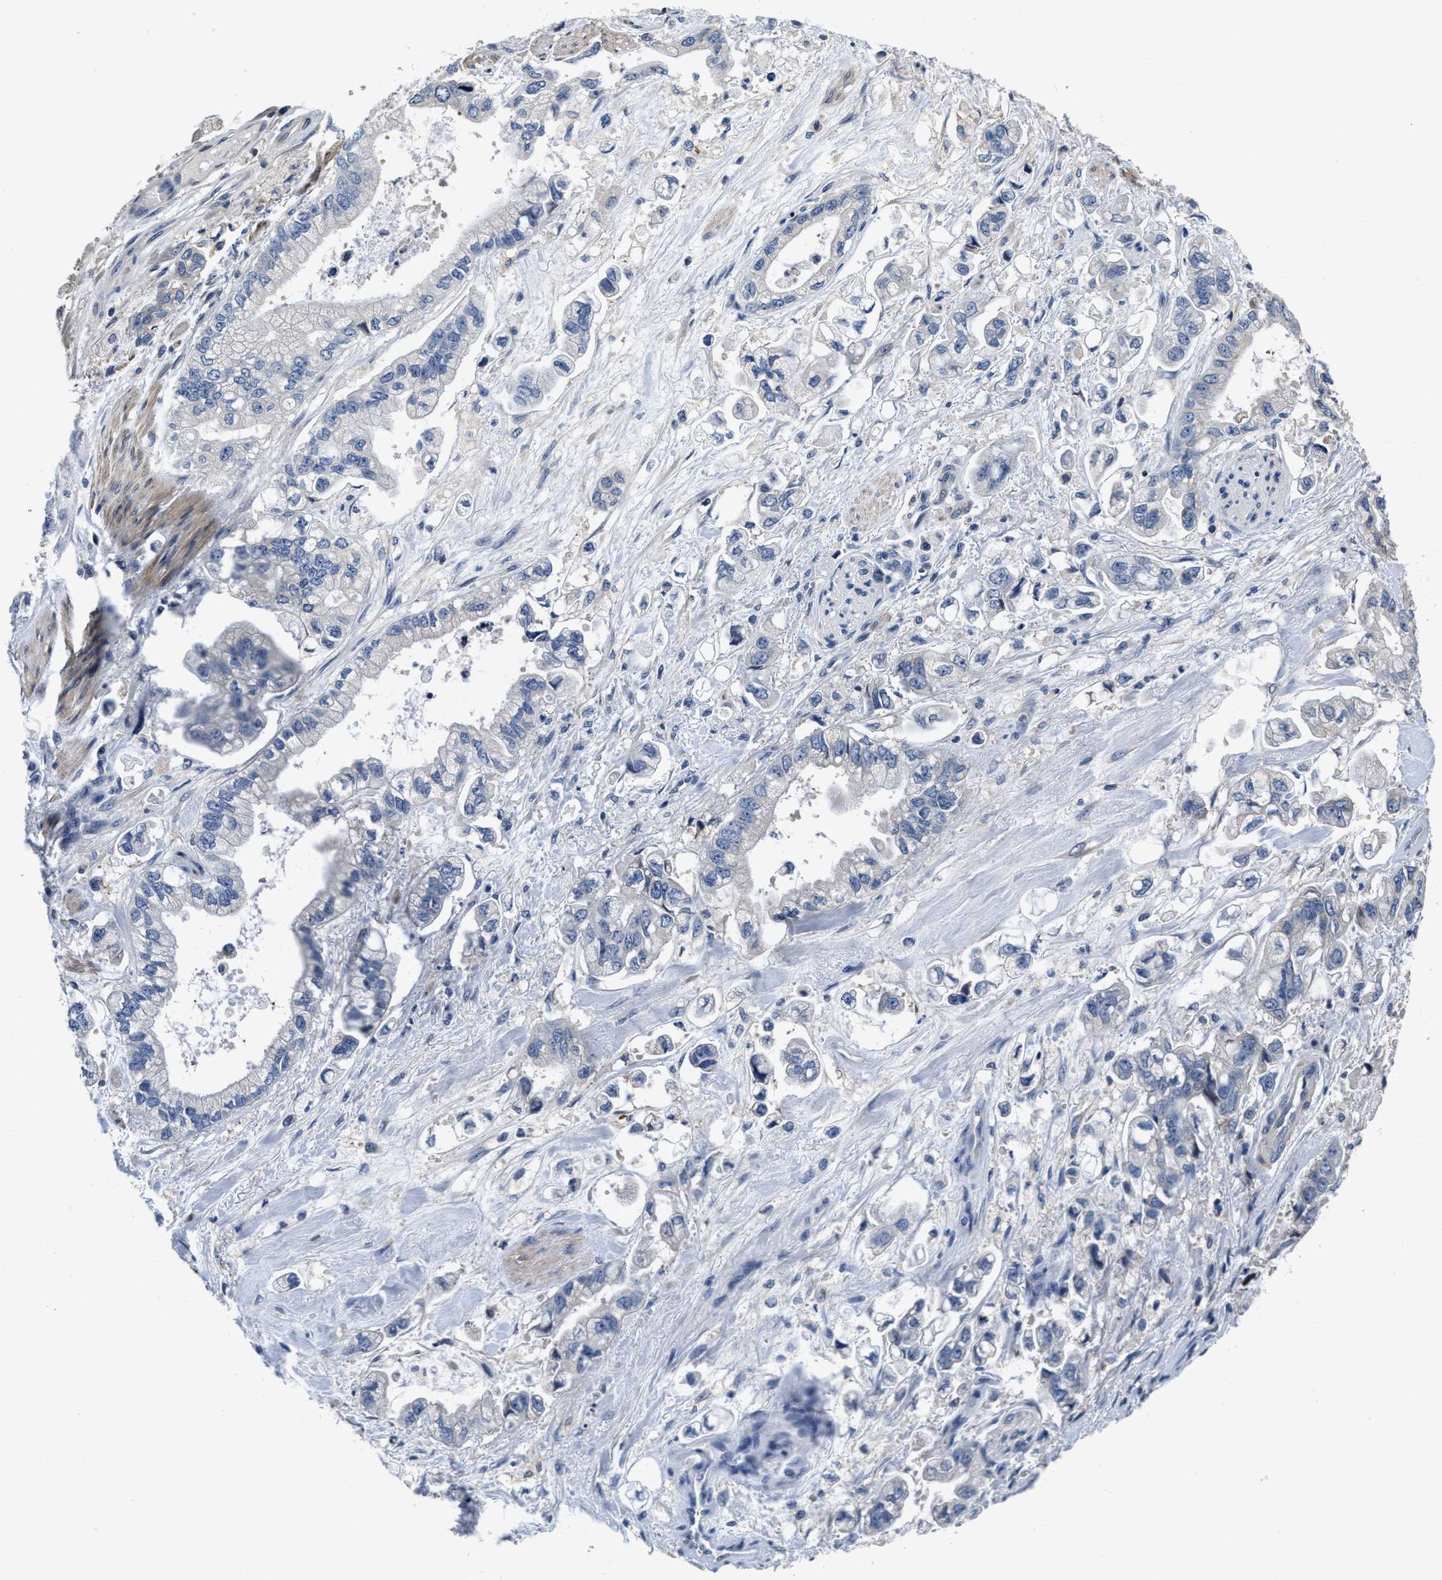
{"staining": {"intensity": "negative", "quantity": "none", "location": "none"}, "tissue": "stomach cancer", "cell_type": "Tumor cells", "image_type": "cancer", "snomed": [{"axis": "morphology", "description": "Normal tissue, NOS"}, {"axis": "morphology", "description": "Adenocarcinoma, NOS"}, {"axis": "topography", "description": "Stomach"}], "caption": "Stomach cancer (adenocarcinoma) was stained to show a protein in brown. There is no significant staining in tumor cells.", "gene": "ANKIB1", "patient": {"sex": "male", "age": 62}}